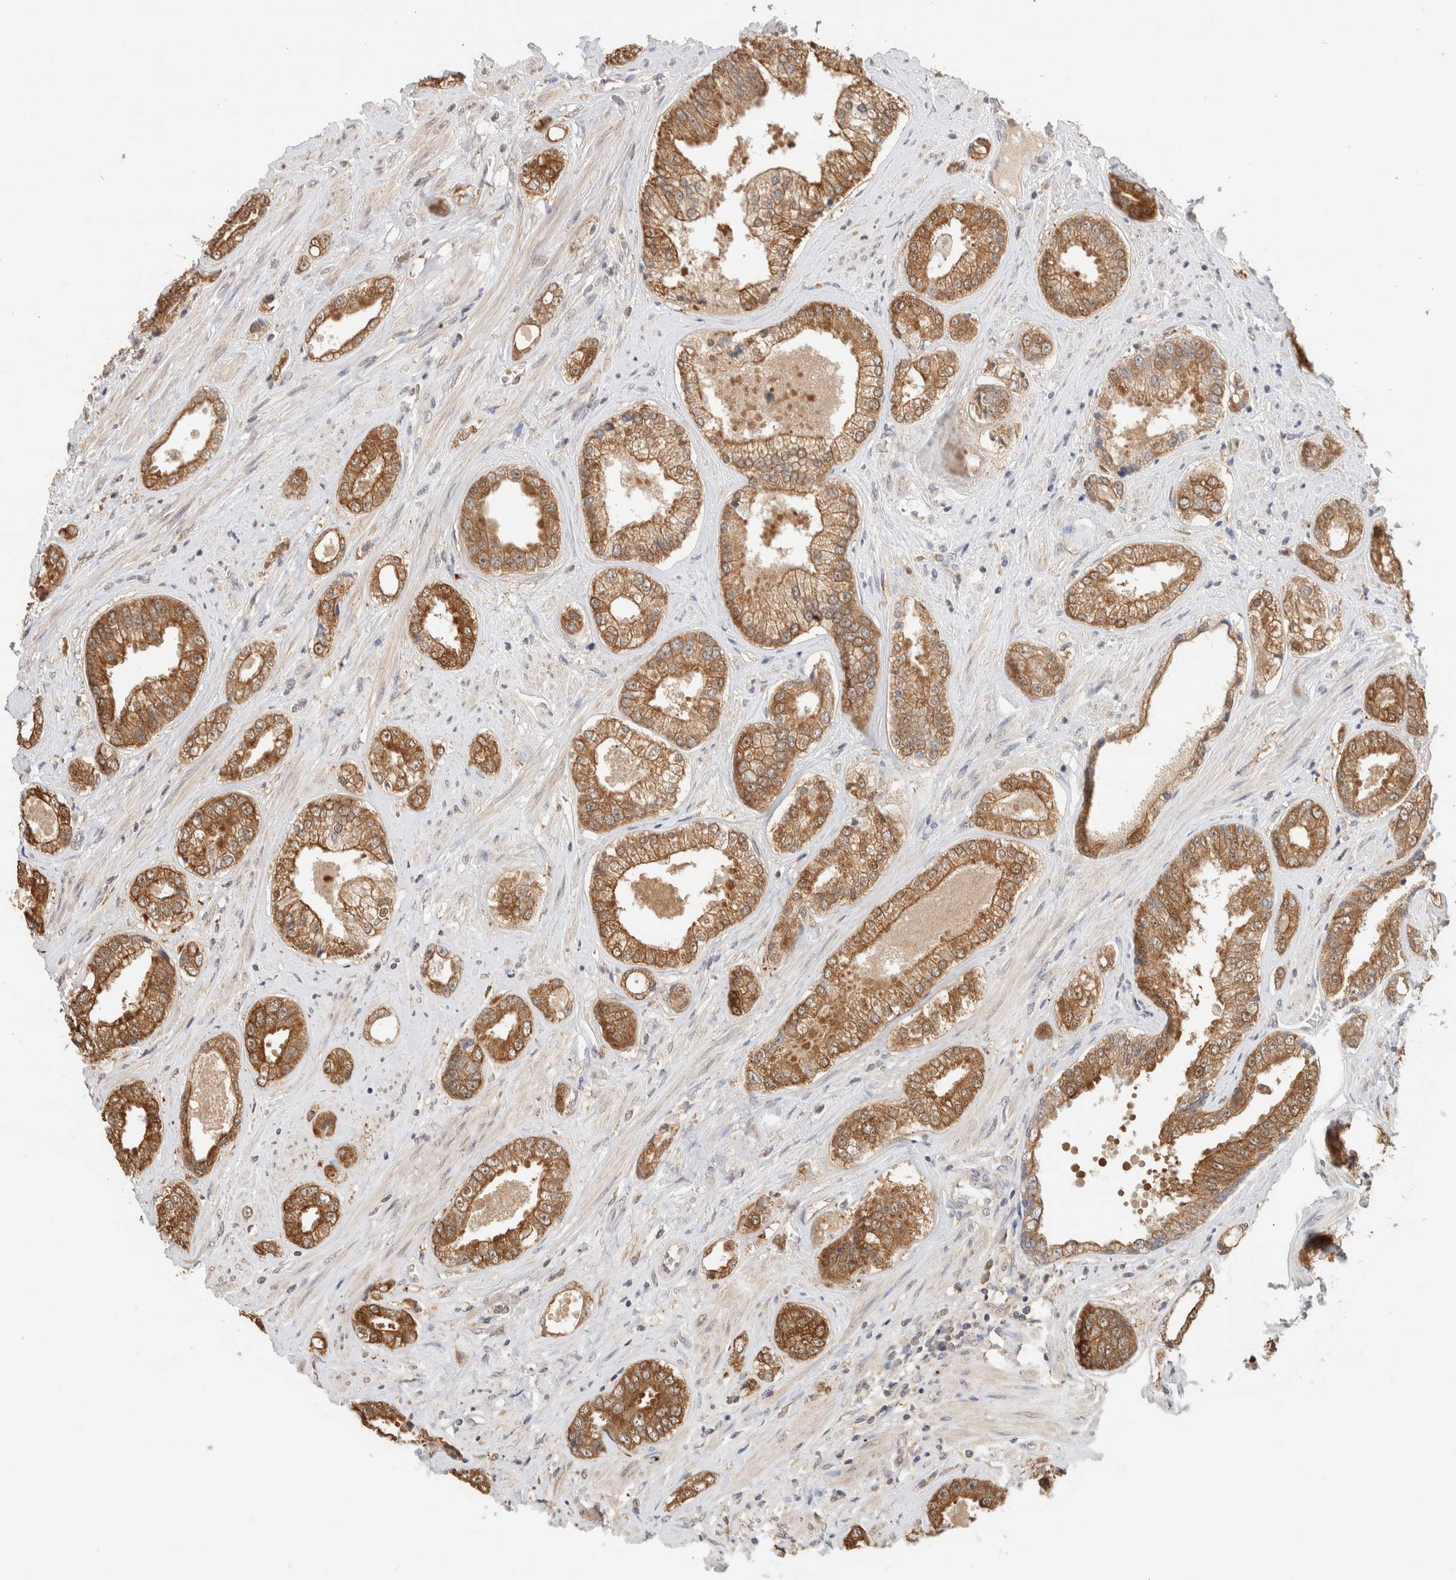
{"staining": {"intensity": "moderate", "quantity": ">75%", "location": "cytoplasmic/membranous"}, "tissue": "prostate cancer", "cell_type": "Tumor cells", "image_type": "cancer", "snomed": [{"axis": "morphology", "description": "Adenocarcinoma, High grade"}, {"axis": "topography", "description": "Prostate"}], "caption": "IHC image of neoplastic tissue: human prostate adenocarcinoma (high-grade) stained using immunohistochemistry shows medium levels of moderate protein expression localized specifically in the cytoplasmic/membranous of tumor cells, appearing as a cytoplasmic/membranous brown color.", "gene": "CA13", "patient": {"sex": "male", "age": 61}}